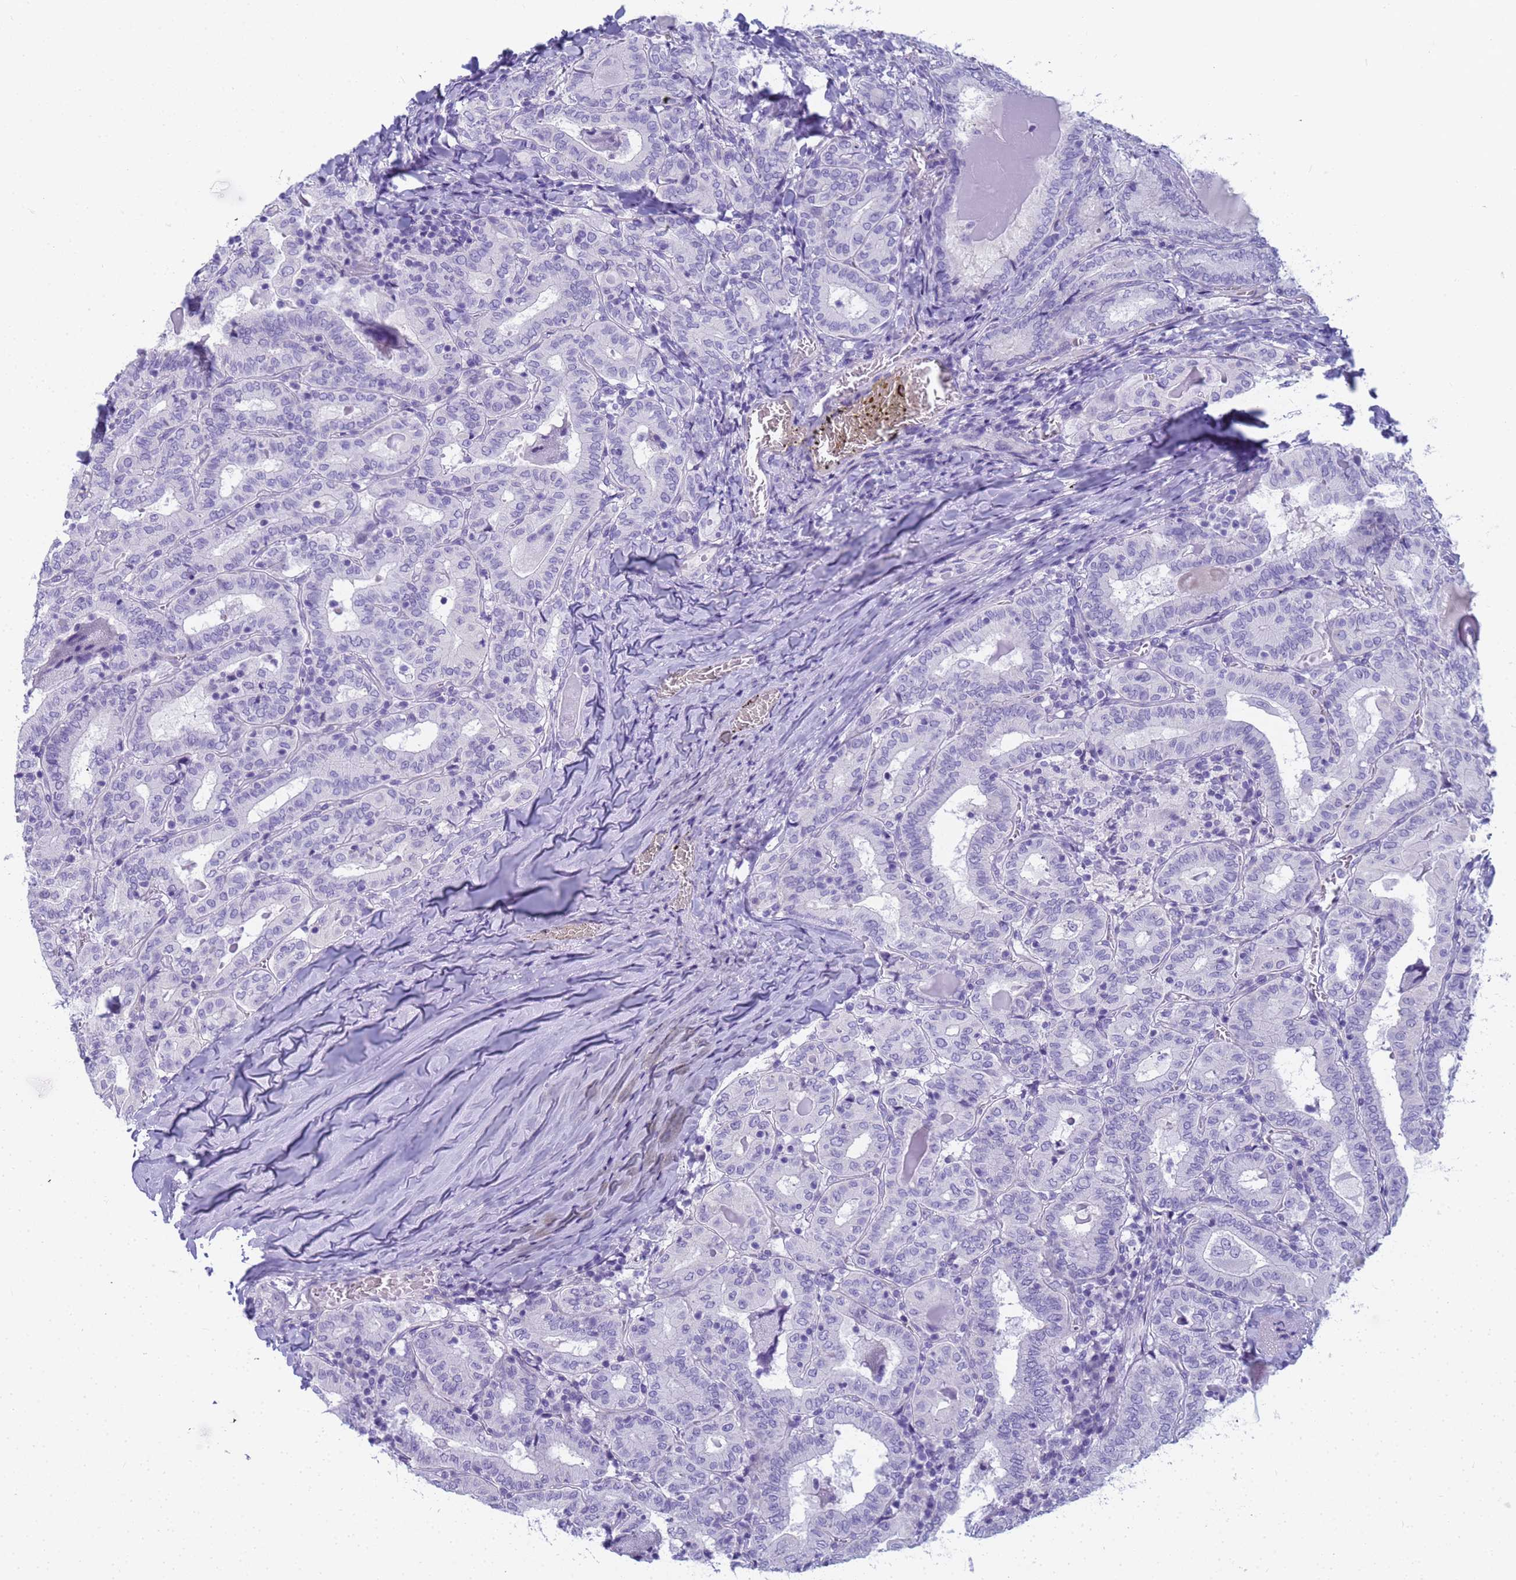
{"staining": {"intensity": "negative", "quantity": "none", "location": "none"}, "tissue": "thyroid cancer", "cell_type": "Tumor cells", "image_type": "cancer", "snomed": [{"axis": "morphology", "description": "Papillary adenocarcinoma, NOS"}, {"axis": "topography", "description": "Thyroid gland"}], "caption": "This is an IHC micrograph of thyroid cancer. There is no positivity in tumor cells.", "gene": "RNASE2", "patient": {"sex": "female", "age": 72}}